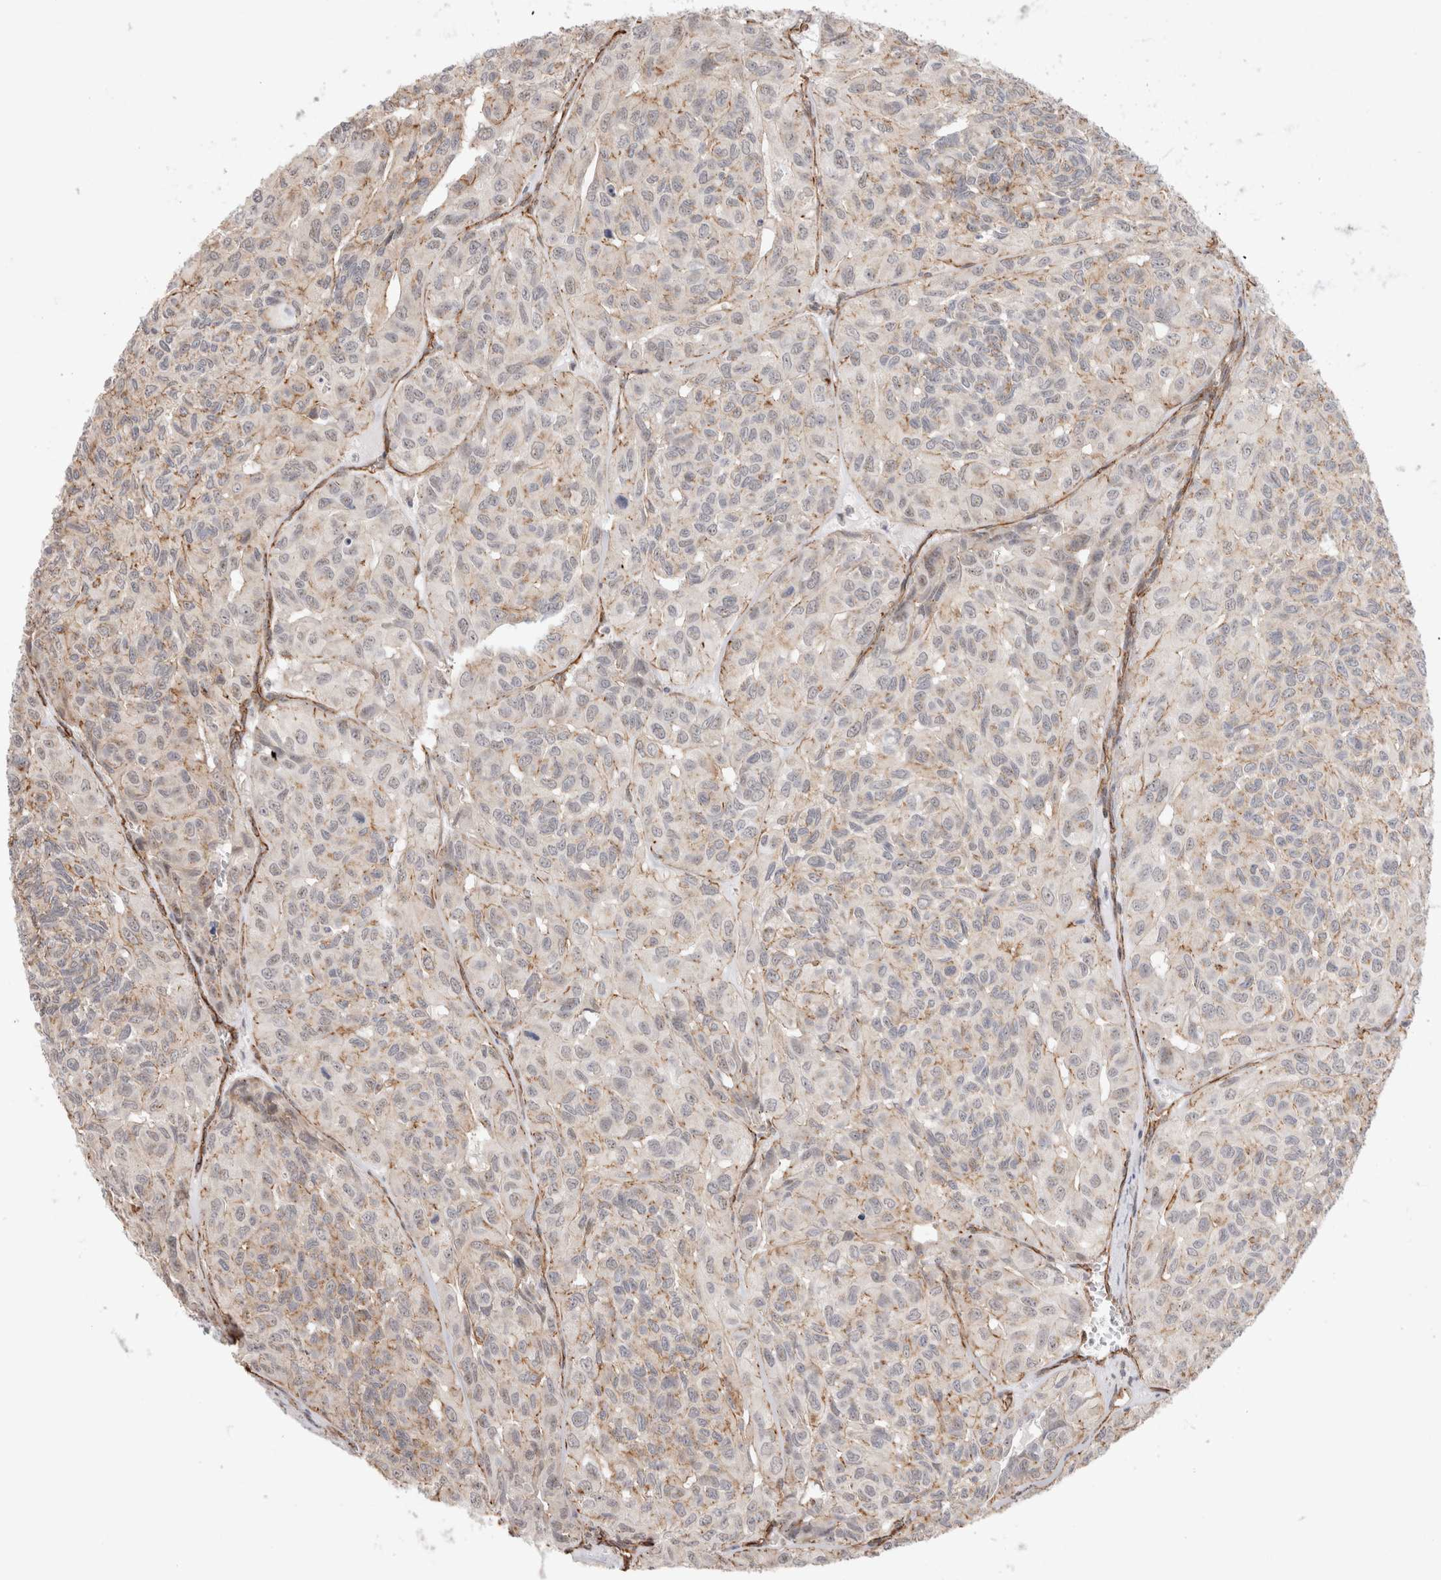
{"staining": {"intensity": "moderate", "quantity": "<25%", "location": "cytoplasmic/membranous"}, "tissue": "head and neck cancer", "cell_type": "Tumor cells", "image_type": "cancer", "snomed": [{"axis": "morphology", "description": "Adenocarcinoma, NOS"}, {"axis": "topography", "description": "Salivary gland, NOS"}, {"axis": "topography", "description": "Head-Neck"}], "caption": "Human head and neck adenocarcinoma stained for a protein (brown) exhibits moderate cytoplasmic/membranous positive expression in about <25% of tumor cells.", "gene": "CAAP1", "patient": {"sex": "female", "age": 76}}